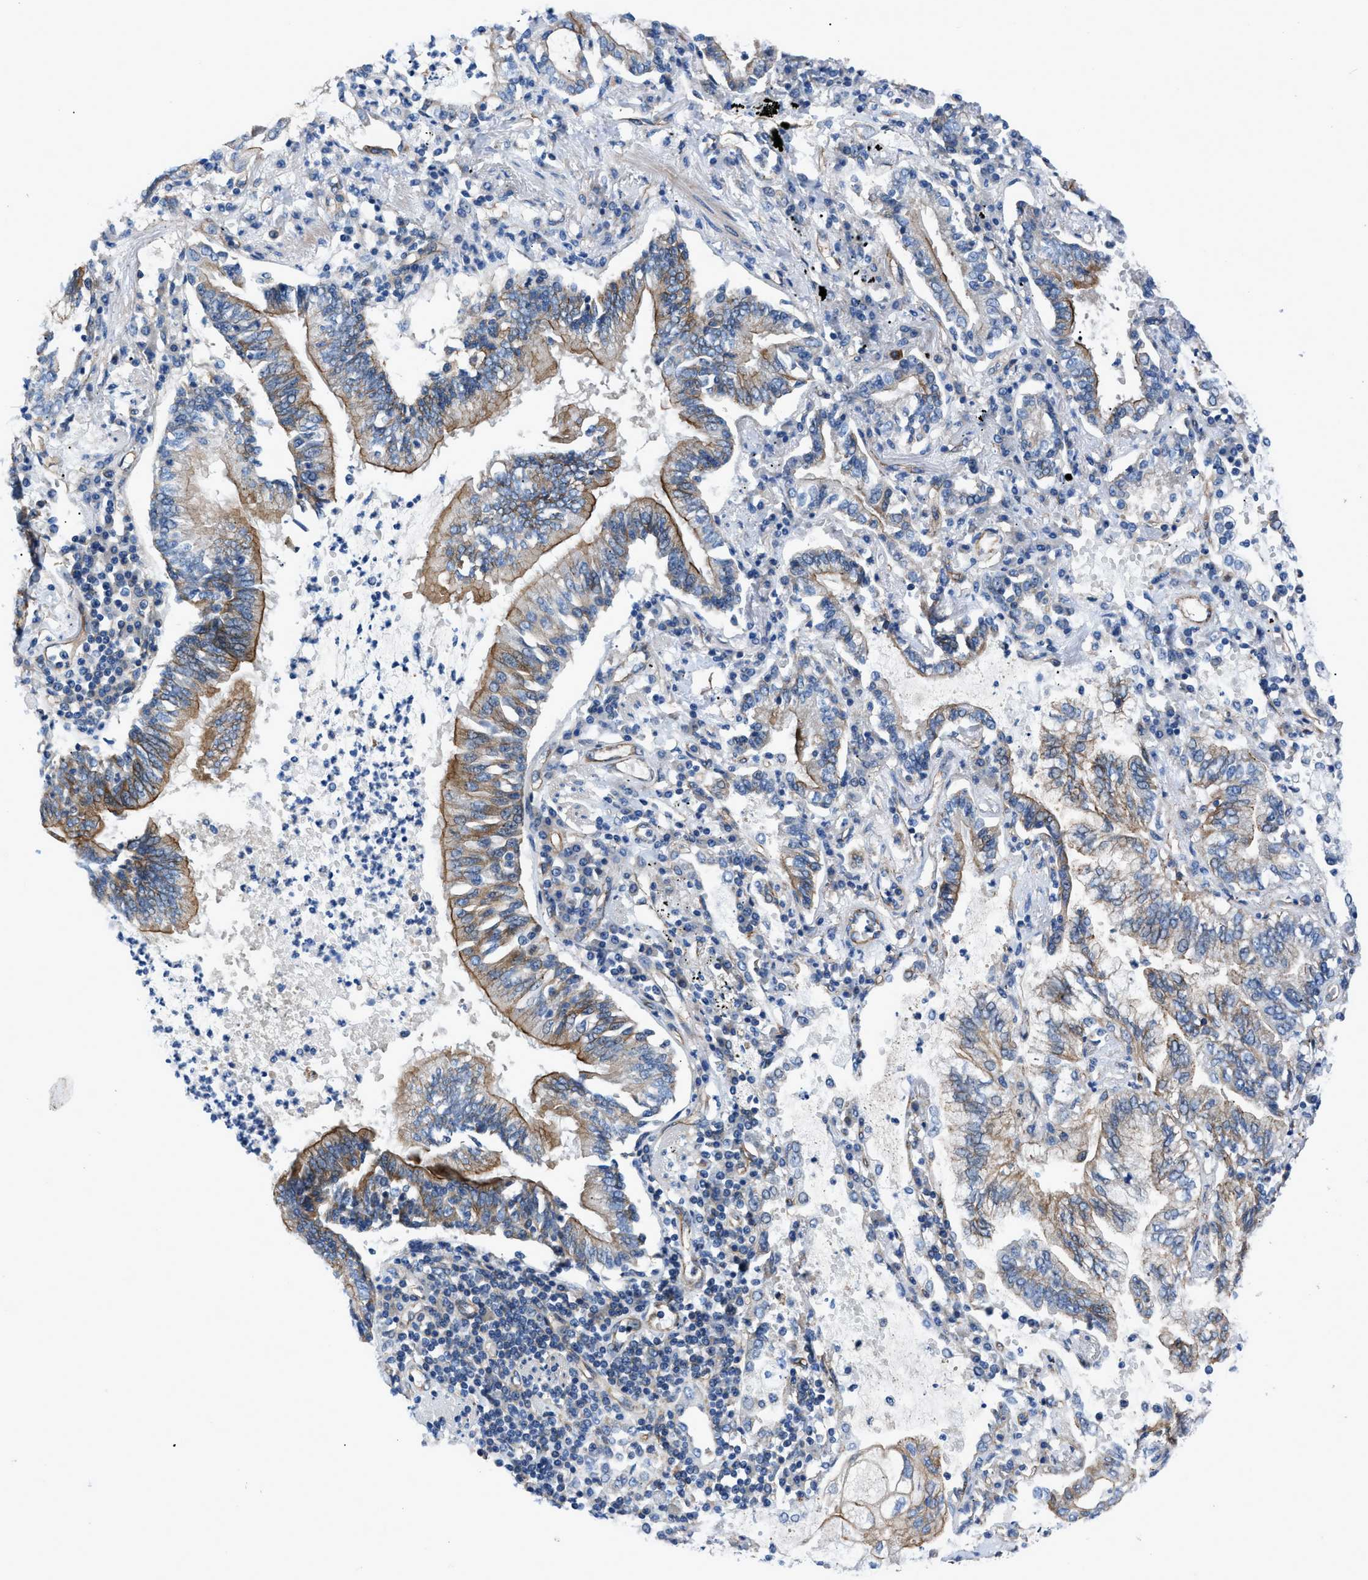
{"staining": {"intensity": "moderate", "quantity": ">75%", "location": "cytoplasmic/membranous"}, "tissue": "lung cancer", "cell_type": "Tumor cells", "image_type": "cancer", "snomed": [{"axis": "morphology", "description": "Normal tissue, NOS"}, {"axis": "morphology", "description": "Adenocarcinoma, NOS"}, {"axis": "topography", "description": "Bronchus"}, {"axis": "topography", "description": "Lung"}], "caption": "A micrograph showing moderate cytoplasmic/membranous staining in about >75% of tumor cells in lung cancer (adenocarcinoma), as visualized by brown immunohistochemical staining.", "gene": "TRIP4", "patient": {"sex": "female", "age": 70}}